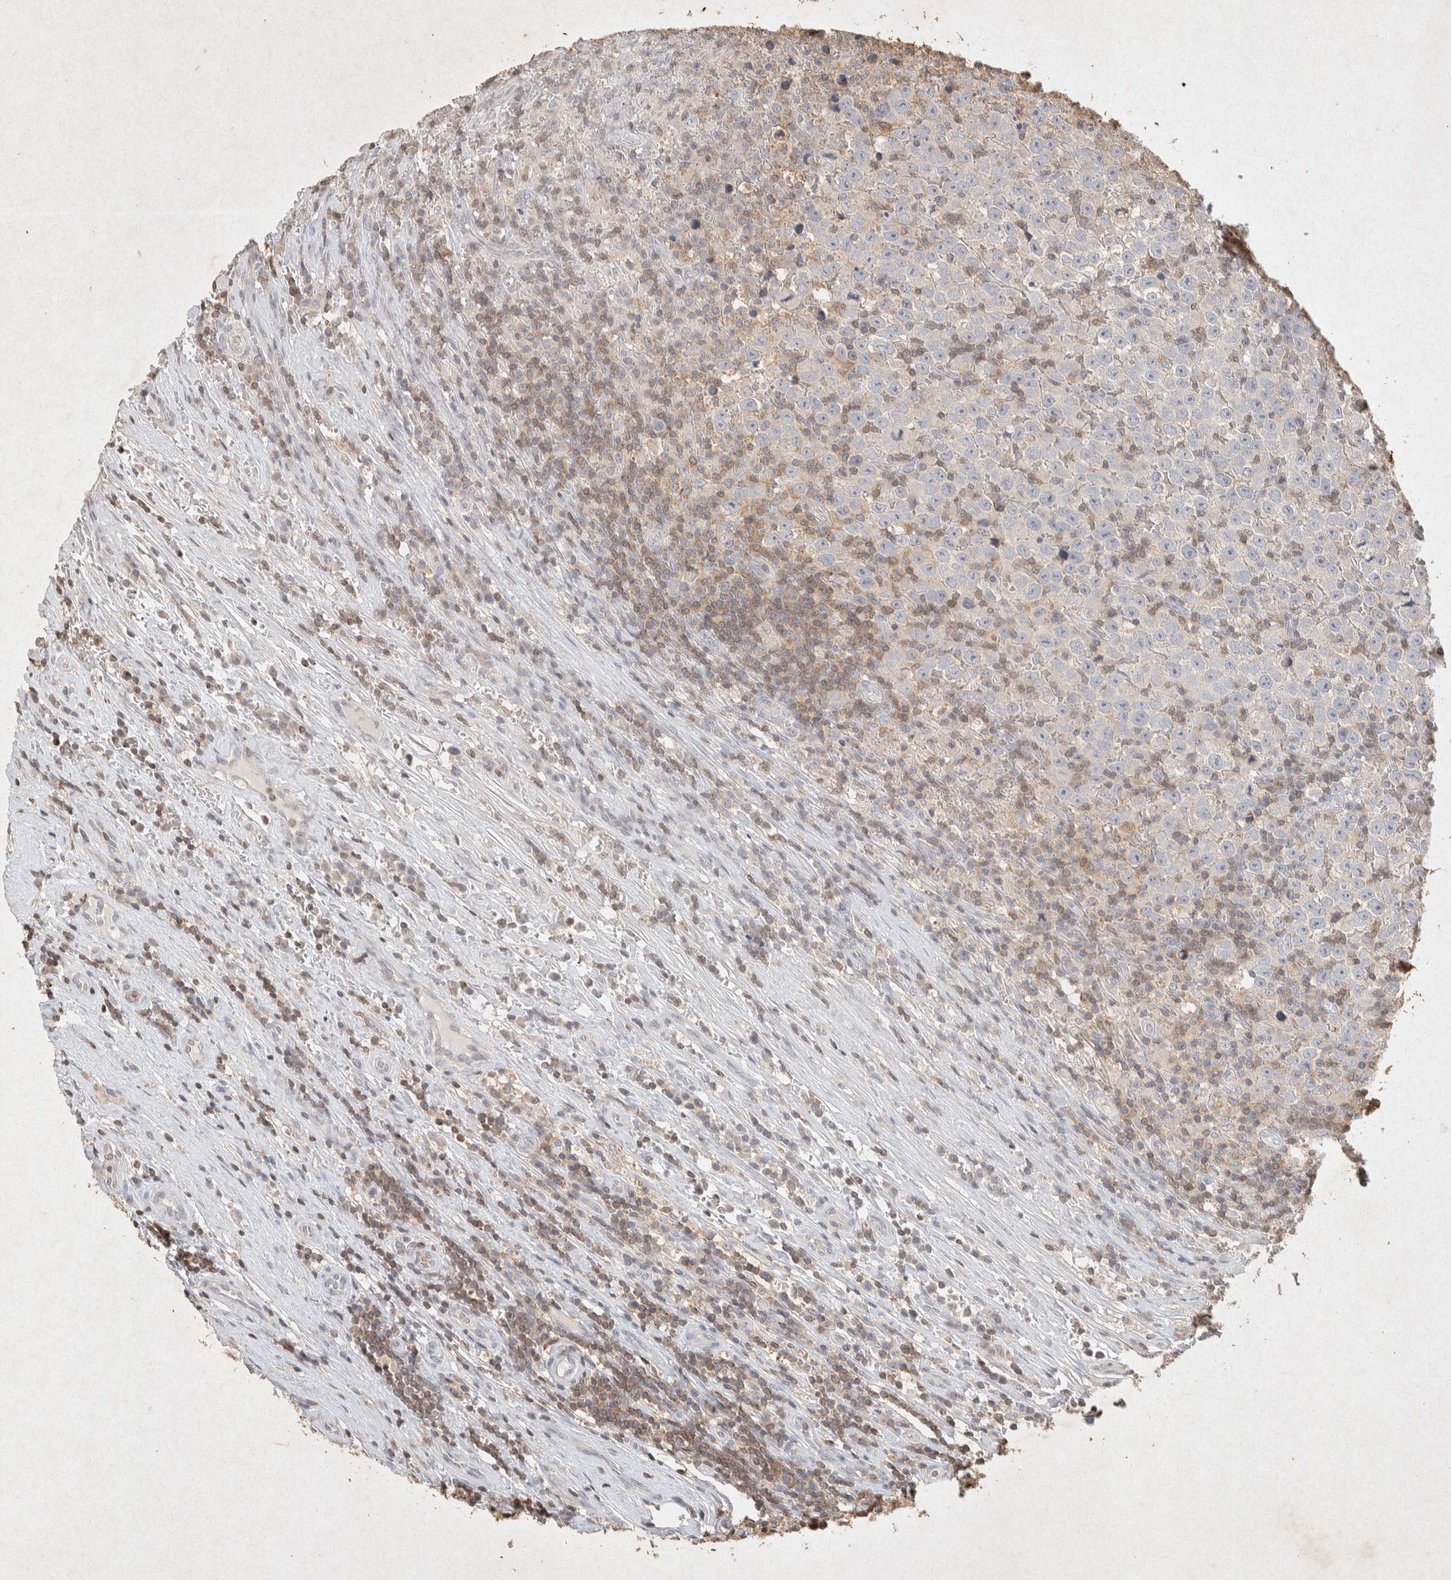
{"staining": {"intensity": "negative", "quantity": "none", "location": "none"}, "tissue": "testis cancer", "cell_type": "Tumor cells", "image_type": "cancer", "snomed": [{"axis": "morphology", "description": "Seminoma, NOS"}, {"axis": "topography", "description": "Testis"}], "caption": "This is an immunohistochemistry histopathology image of human testis seminoma. There is no expression in tumor cells.", "gene": "RAC2", "patient": {"sex": "male", "age": 43}}